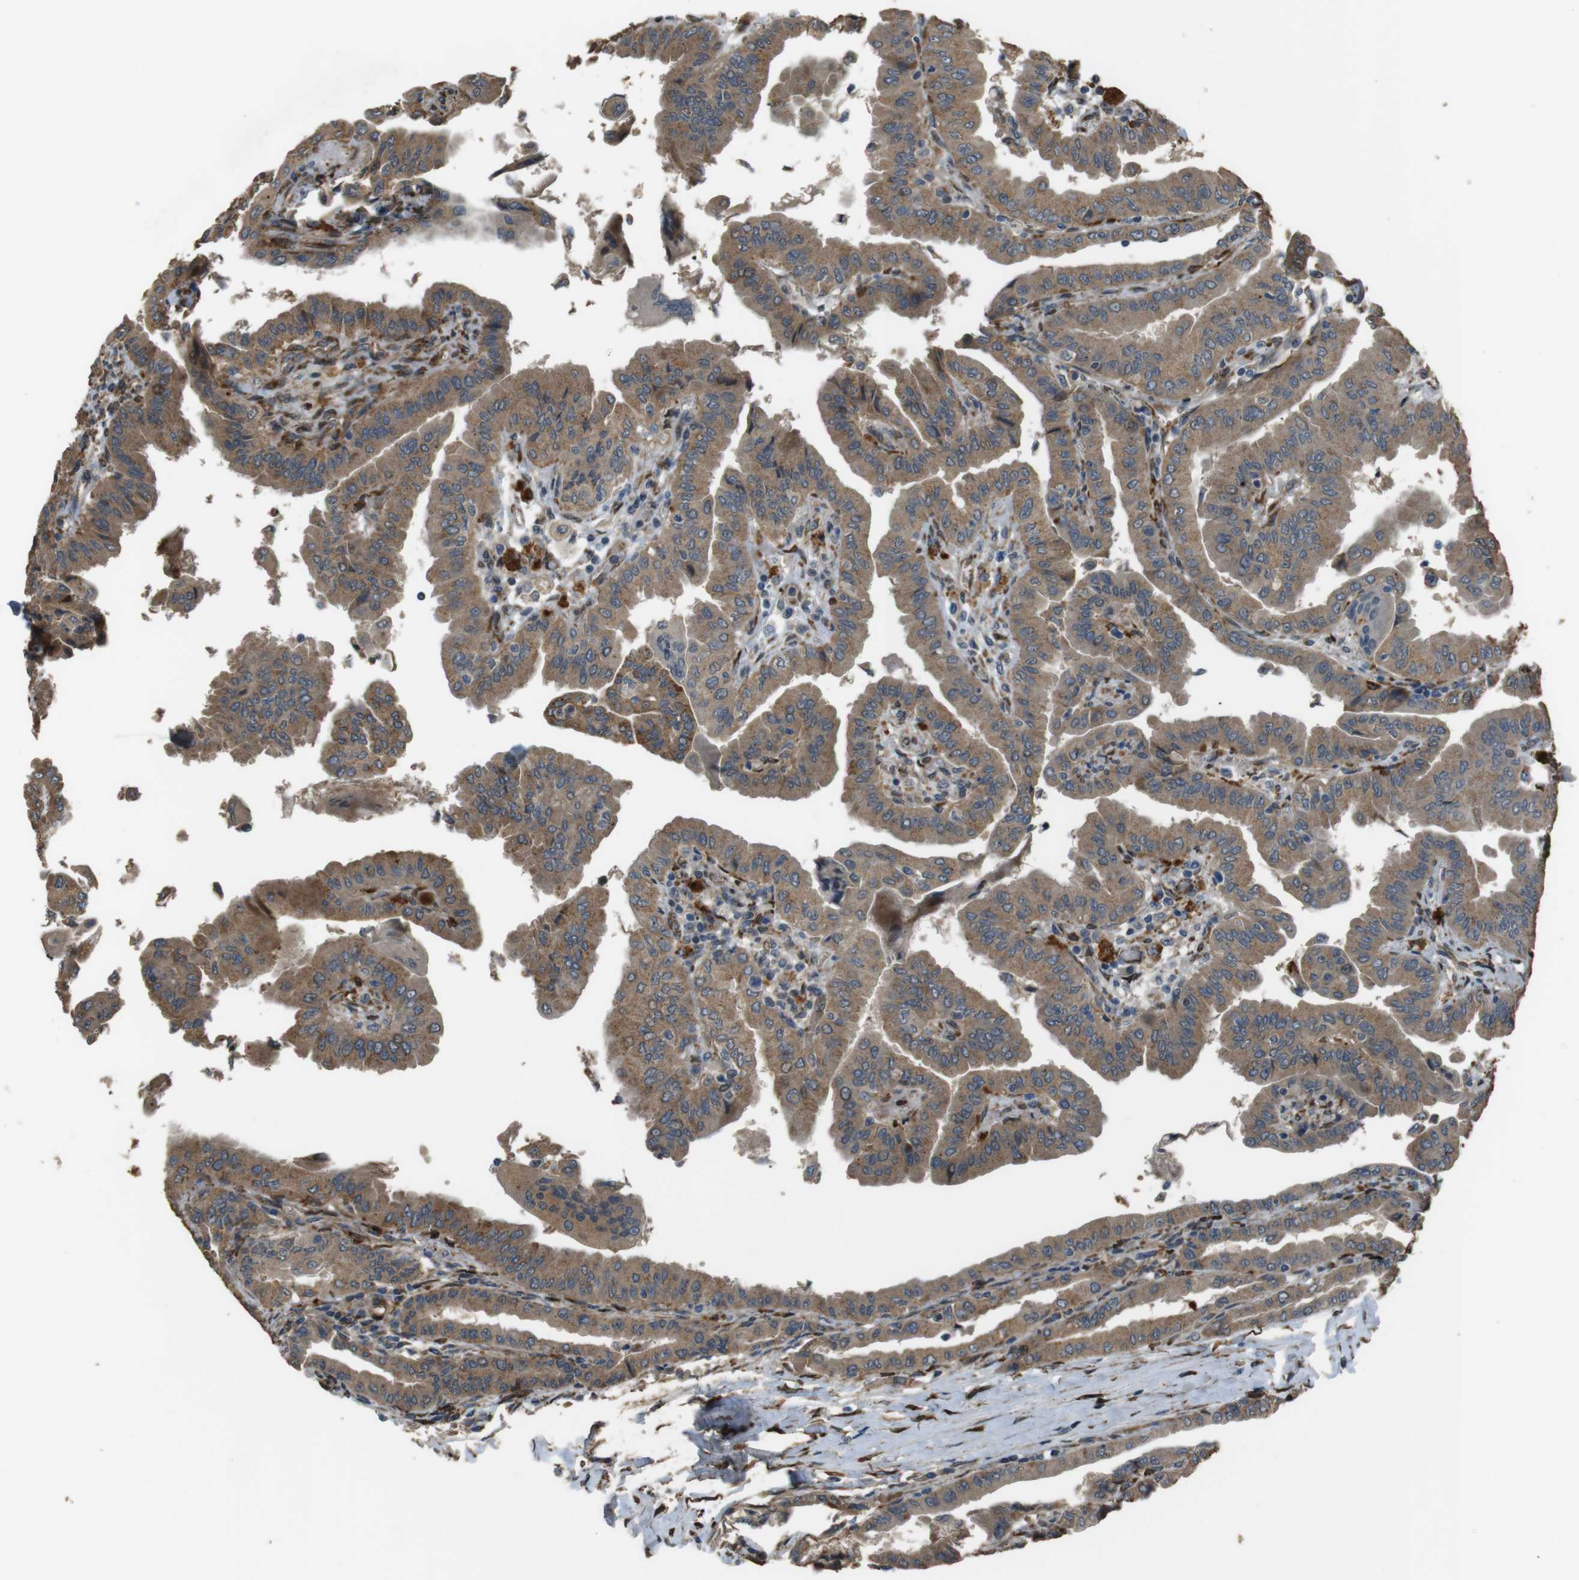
{"staining": {"intensity": "moderate", "quantity": ">75%", "location": "cytoplasmic/membranous"}, "tissue": "thyroid cancer", "cell_type": "Tumor cells", "image_type": "cancer", "snomed": [{"axis": "morphology", "description": "Papillary adenocarcinoma, NOS"}, {"axis": "topography", "description": "Thyroid gland"}], "caption": "IHC (DAB (3,3'-diaminobenzidine)) staining of human thyroid cancer (papillary adenocarcinoma) displays moderate cytoplasmic/membranous protein expression in approximately >75% of tumor cells. Using DAB (brown) and hematoxylin (blue) stains, captured at high magnification using brightfield microscopy.", "gene": "MSRB3", "patient": {"sex": "male", "age": 33}}